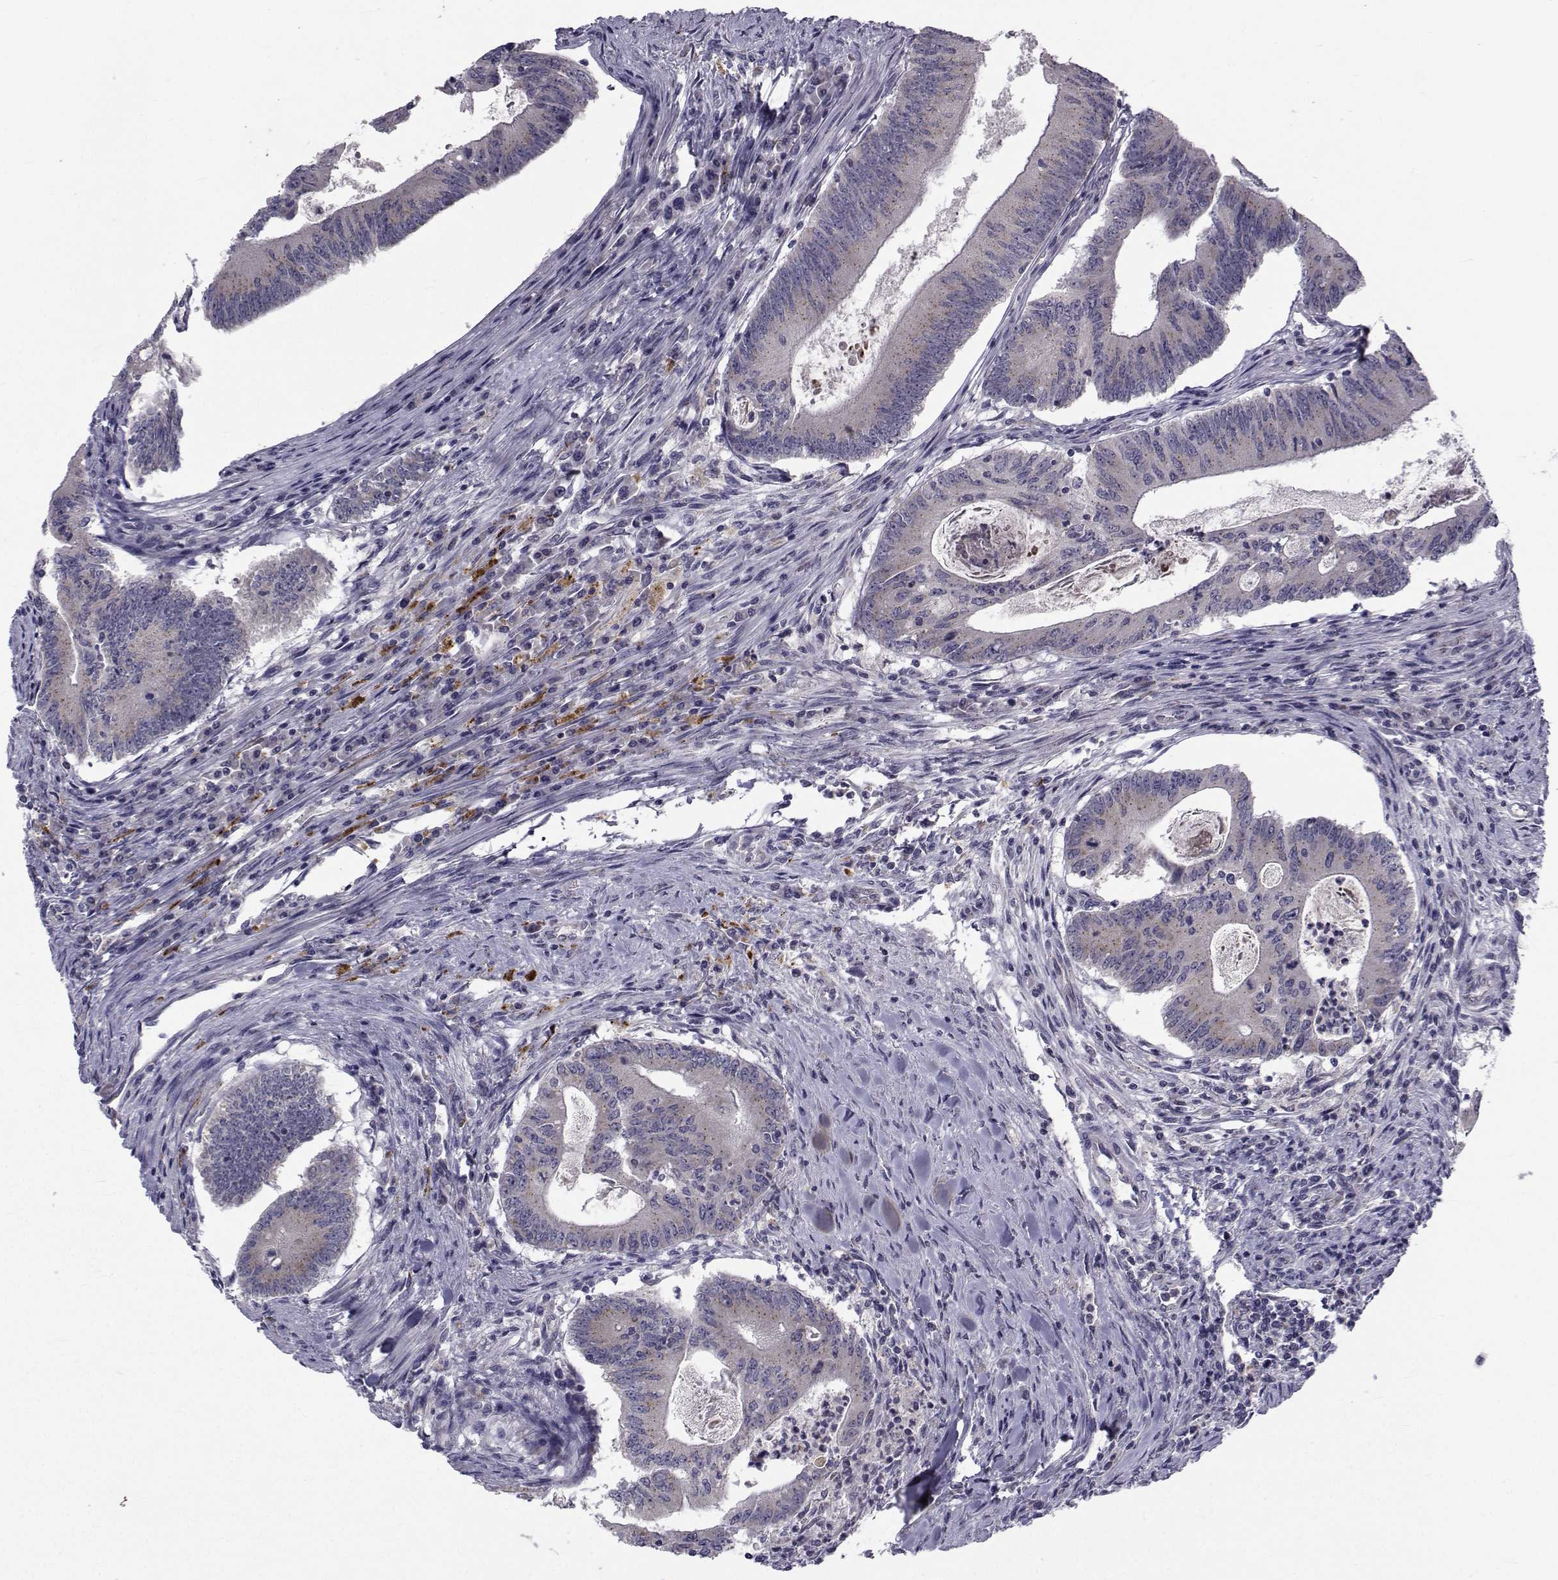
{"staining": {"intensity": "weak", "quantity": "25%-75%", "location": "cytoplasmic/membranous"}, "tissue": "colorectal cancer", "cell_type": "Tumor cells", "image_type": "cancer", "snomed": [{"axis": "morphology", "description": "Adenocarcinoma, NOS"}, {"axis": "topography", "description": "Colon"}], "caption": "Colorectal adenocarcinoma was stained to show a protein in brown. There is low levels of weak cytoplasmic/membranous positivity in about 25%-75% of tumor cells. Using DAB (3,3'-diaminobenzidine) (brown) and hematoxylin (blue) stains, captured at high magnification using brightfield microscopy.", "gene": "ANGPT1", "patient": {"sex": "female", "age": 70}}